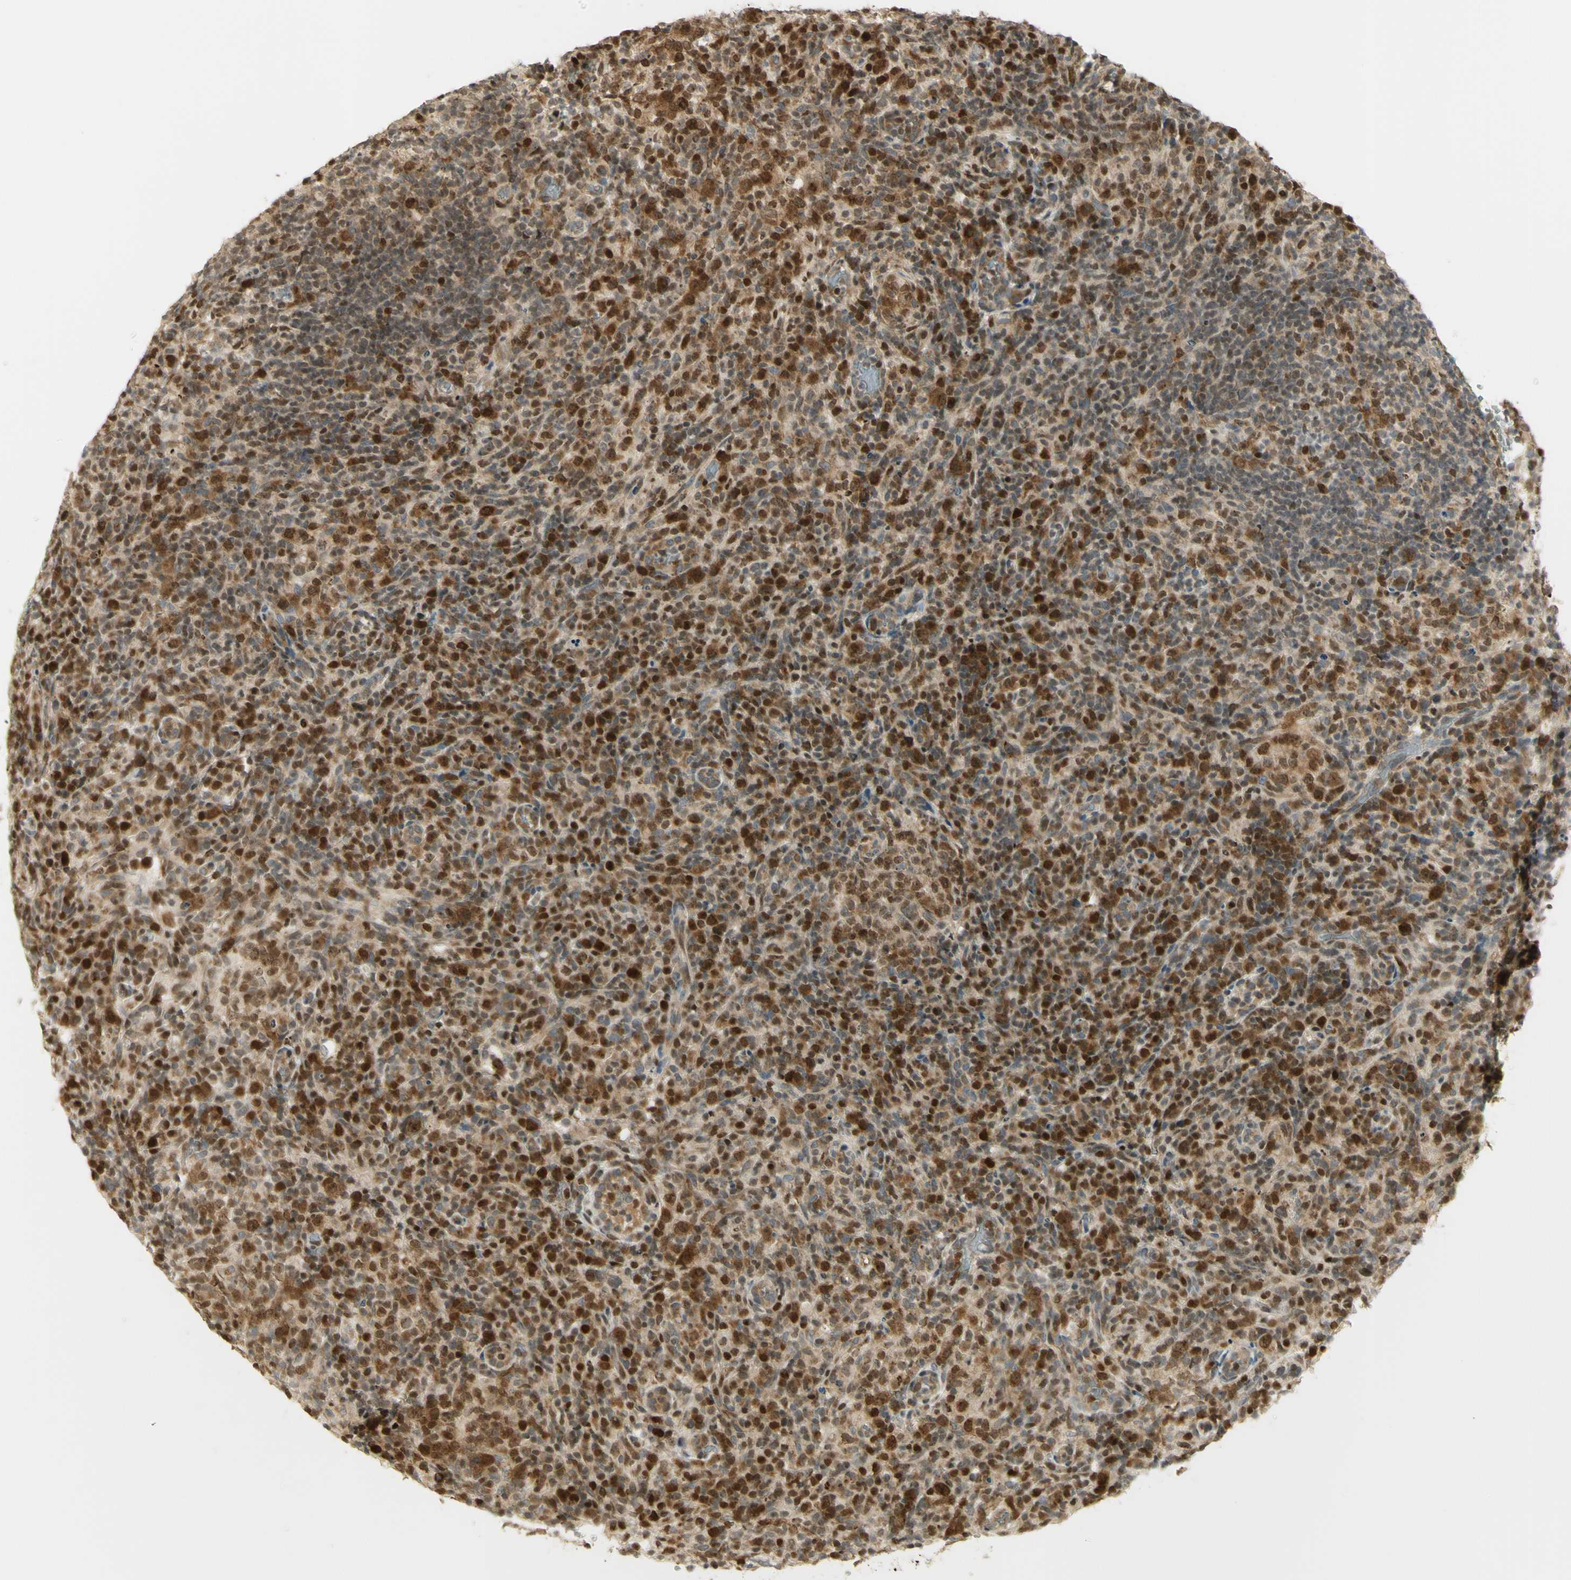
{"staining": {"intensity": "strong", "quantity": ">75%", "location": "cytoplasmic/membranous,nuclear"}, "tissue": "lymphoma", "cell_type": "Tumor cells", "image_type": "cancer", "snomed": [{"axis": "morphology", "description": "Malignant lymphoma, non-Hodgkin's type, High grade"}, {"axis": "topography", "description": "Lymph node"}], "caption": "DAB (3,3'-diaminobenzidine) immunohistochemical staining of lymphoma shows strong cytoplasmic/membranous and nuclear protein expression in approximately >75% of tumor cells.", "gene": "KIF11", "patient": {"sex": "female", "age": 76}}